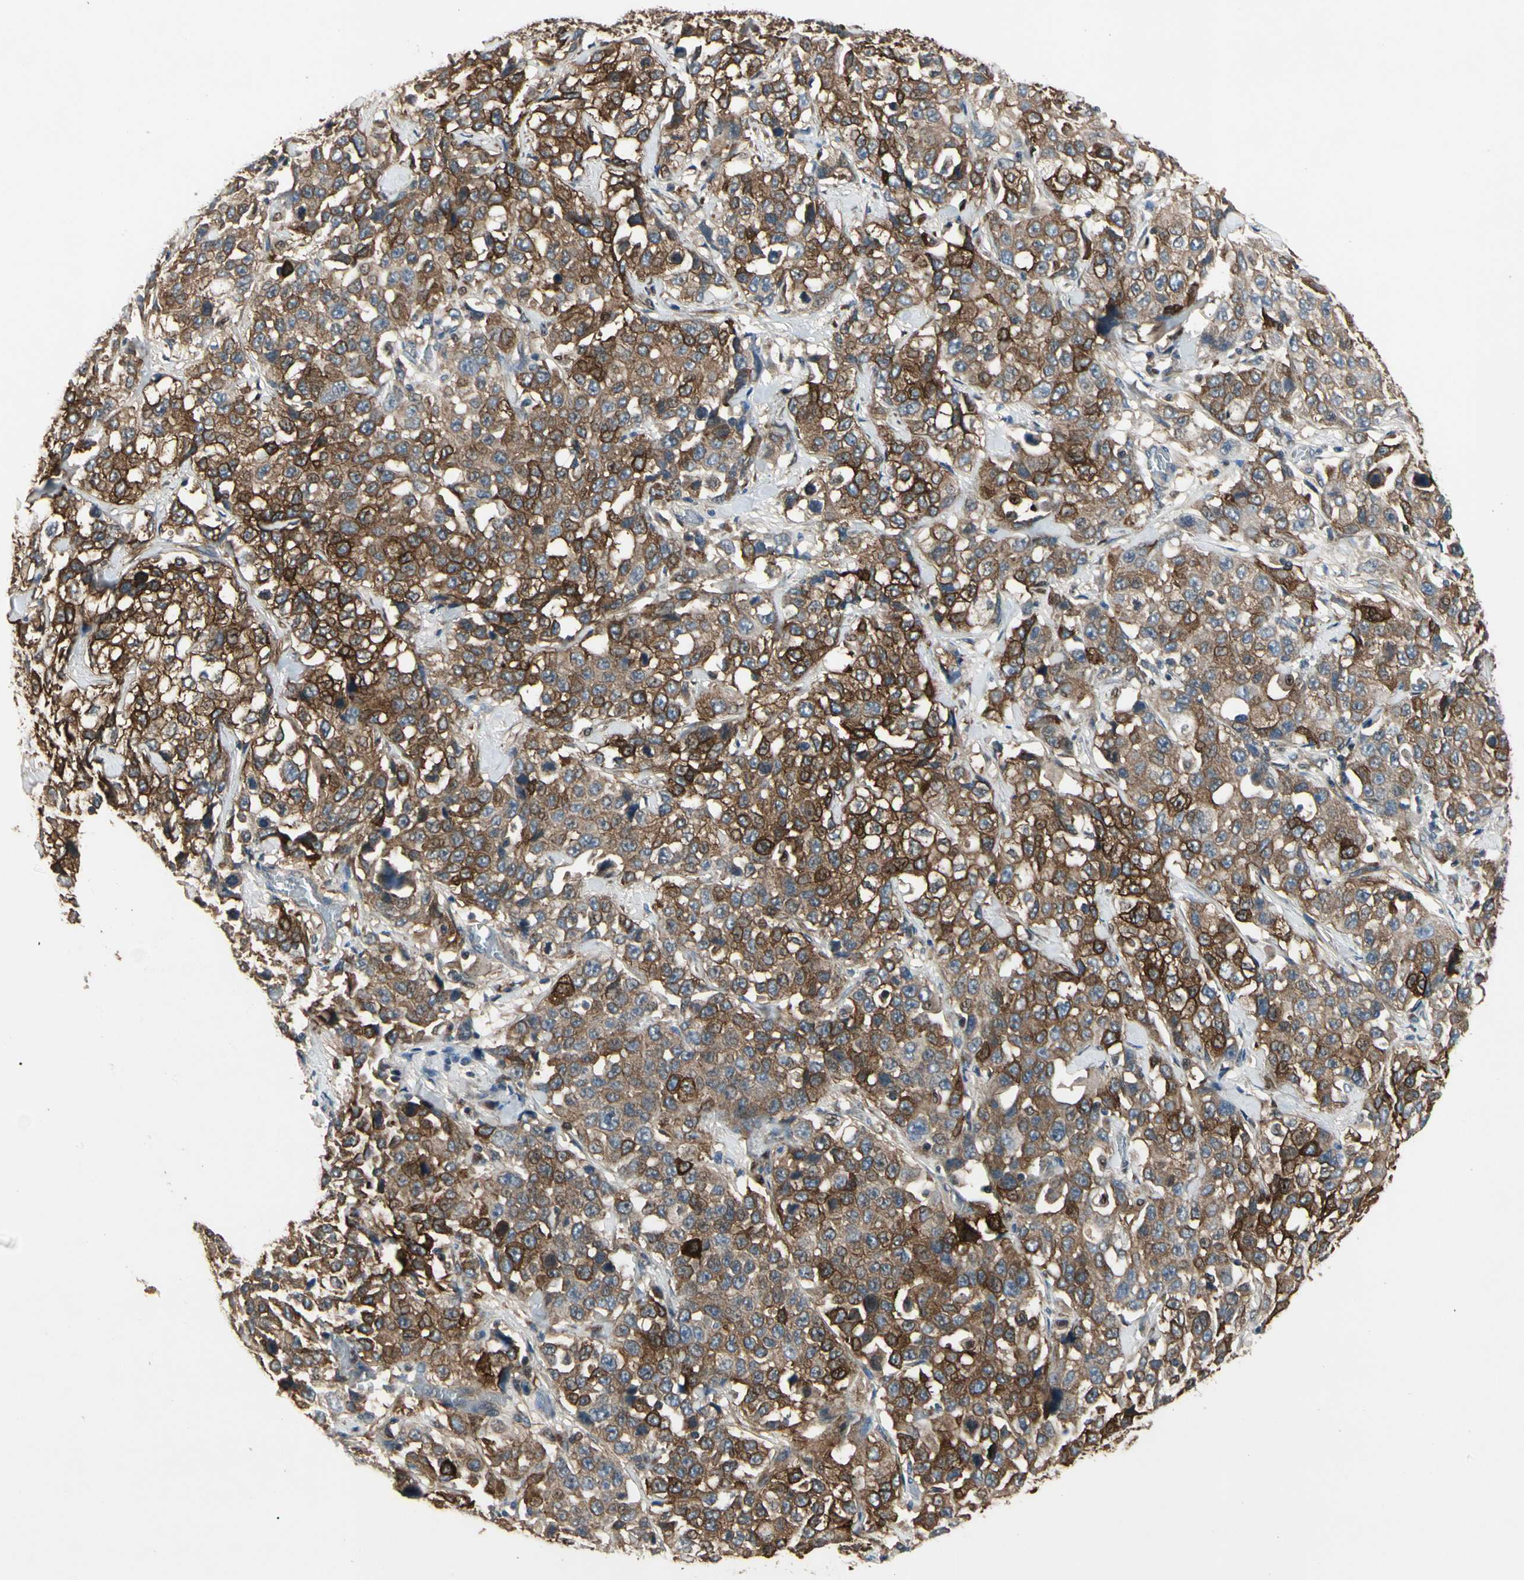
{"staining": {"intensity": "strong", "quantity": ">75%", "location": "cytoplasmic/membranous"}, "tissue": "stomach cancer", "cell_type": "Tumor cells", "image_type": "cancer", "snomed": [{"axis": "morphology", "description": "Normal tissue, NOS"}, {"axis": "morphology", "description": "Adenocarcinoma, NOS"}, {"axis": "topography", "description": "Stomach"}], "caption": "A high-resolution photomicrograph shows immunohistochemistry staining of stomach cancer (adenocarcinoma), which reveals strong cytoplasmic/membranous positivity in about >75% of tumor cells.", "gene": "CGREF1", "patient": {"sex": "male", "age": 48}}